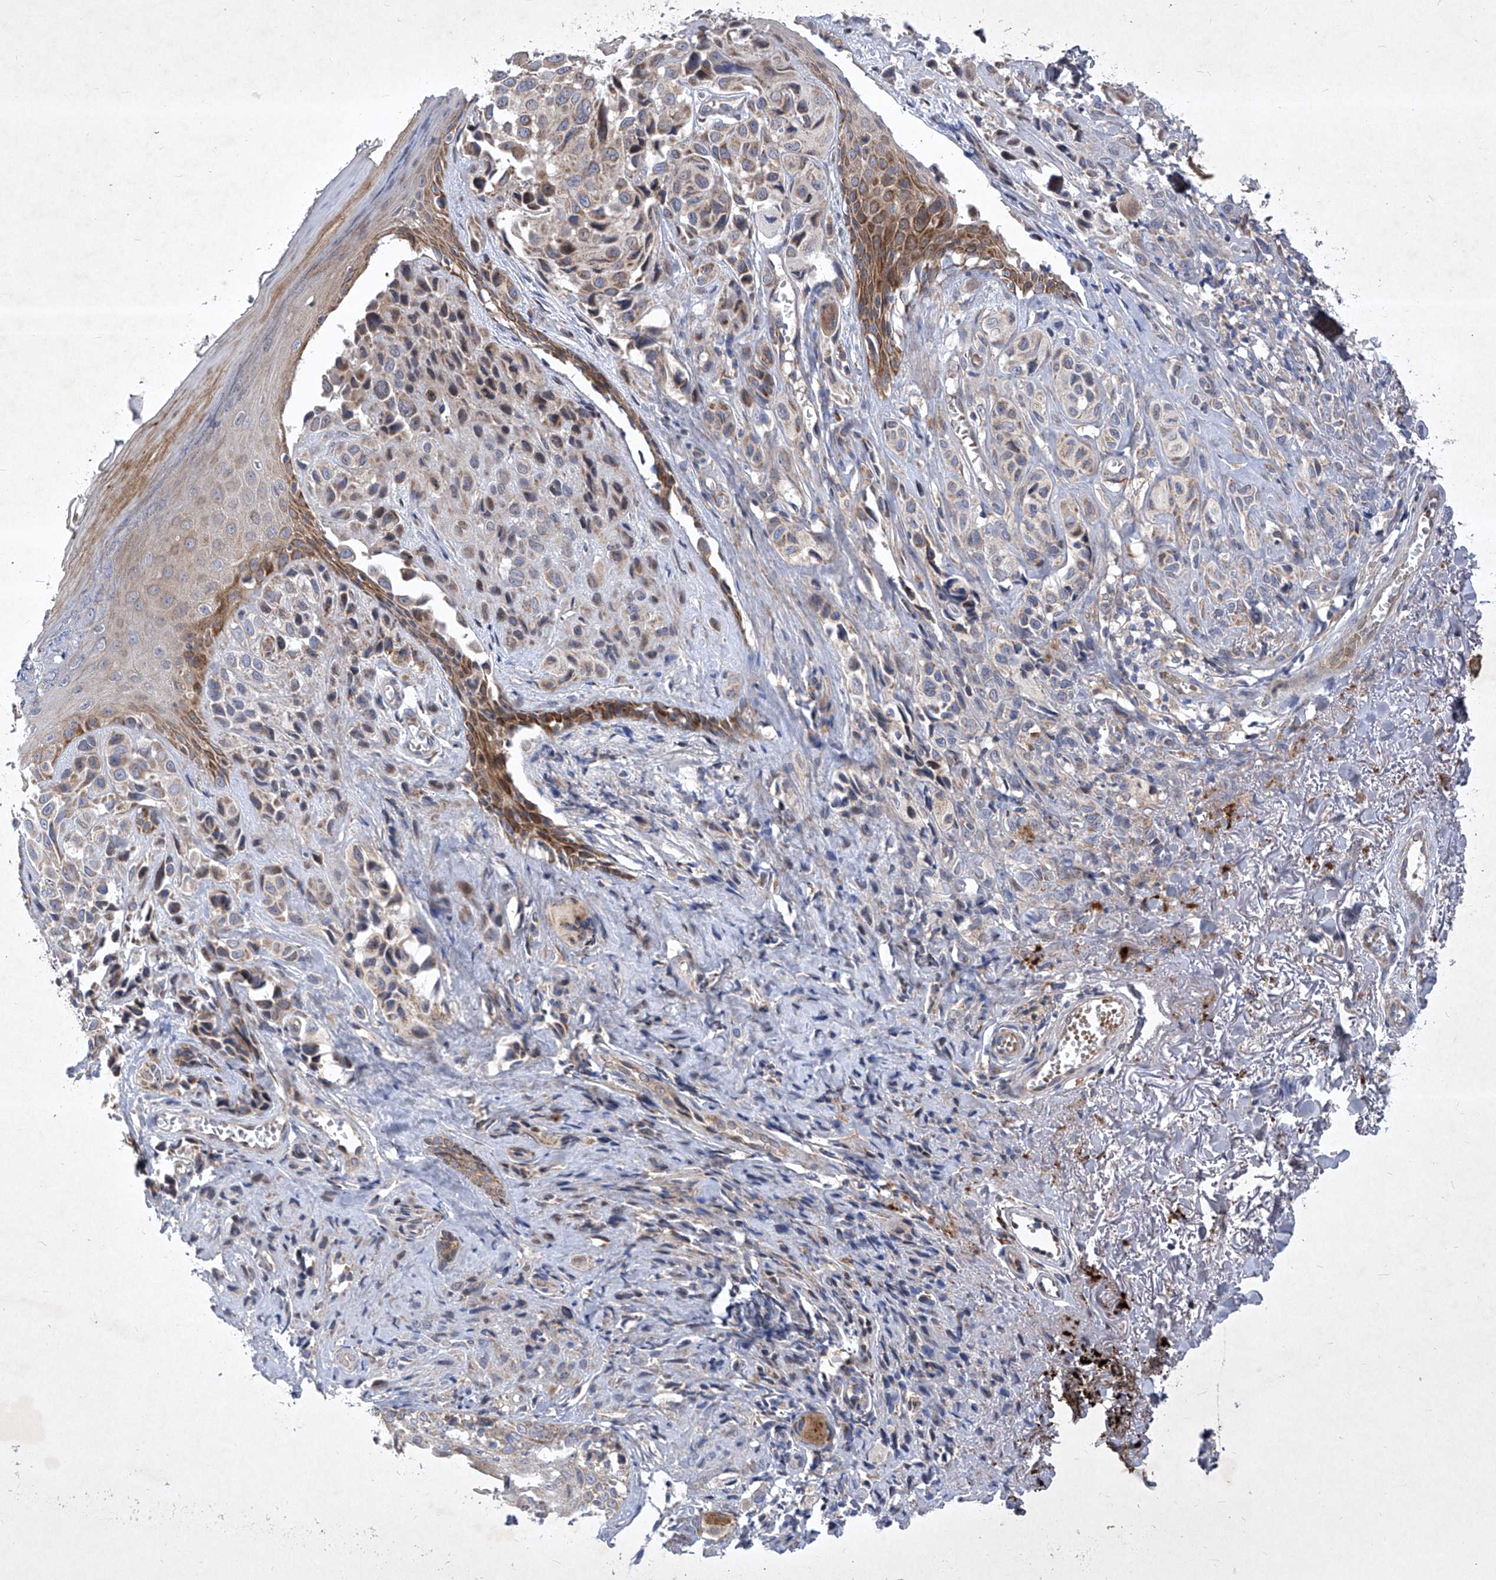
{"staining": {"intensity": "weak", "quantity": "25%-75%", "location": "cytoplasmic/membranous"}, "tissue": "melanoma", "cell_type": "Tumor cells", "image_type": "cancer", "snomed": [{"axis": "morphology", "description": "Malignant melanoma, NOS"}, {"axis": "topography", "description": "Skin"}], "caption": "Weak cytoplasmic/membranous positivity for a protein is present in about 25%-75% of tumor cells of malignant melanoma using IHC.", "gene": "COQ3", "patient": {"sex": "female", "age": 58}}